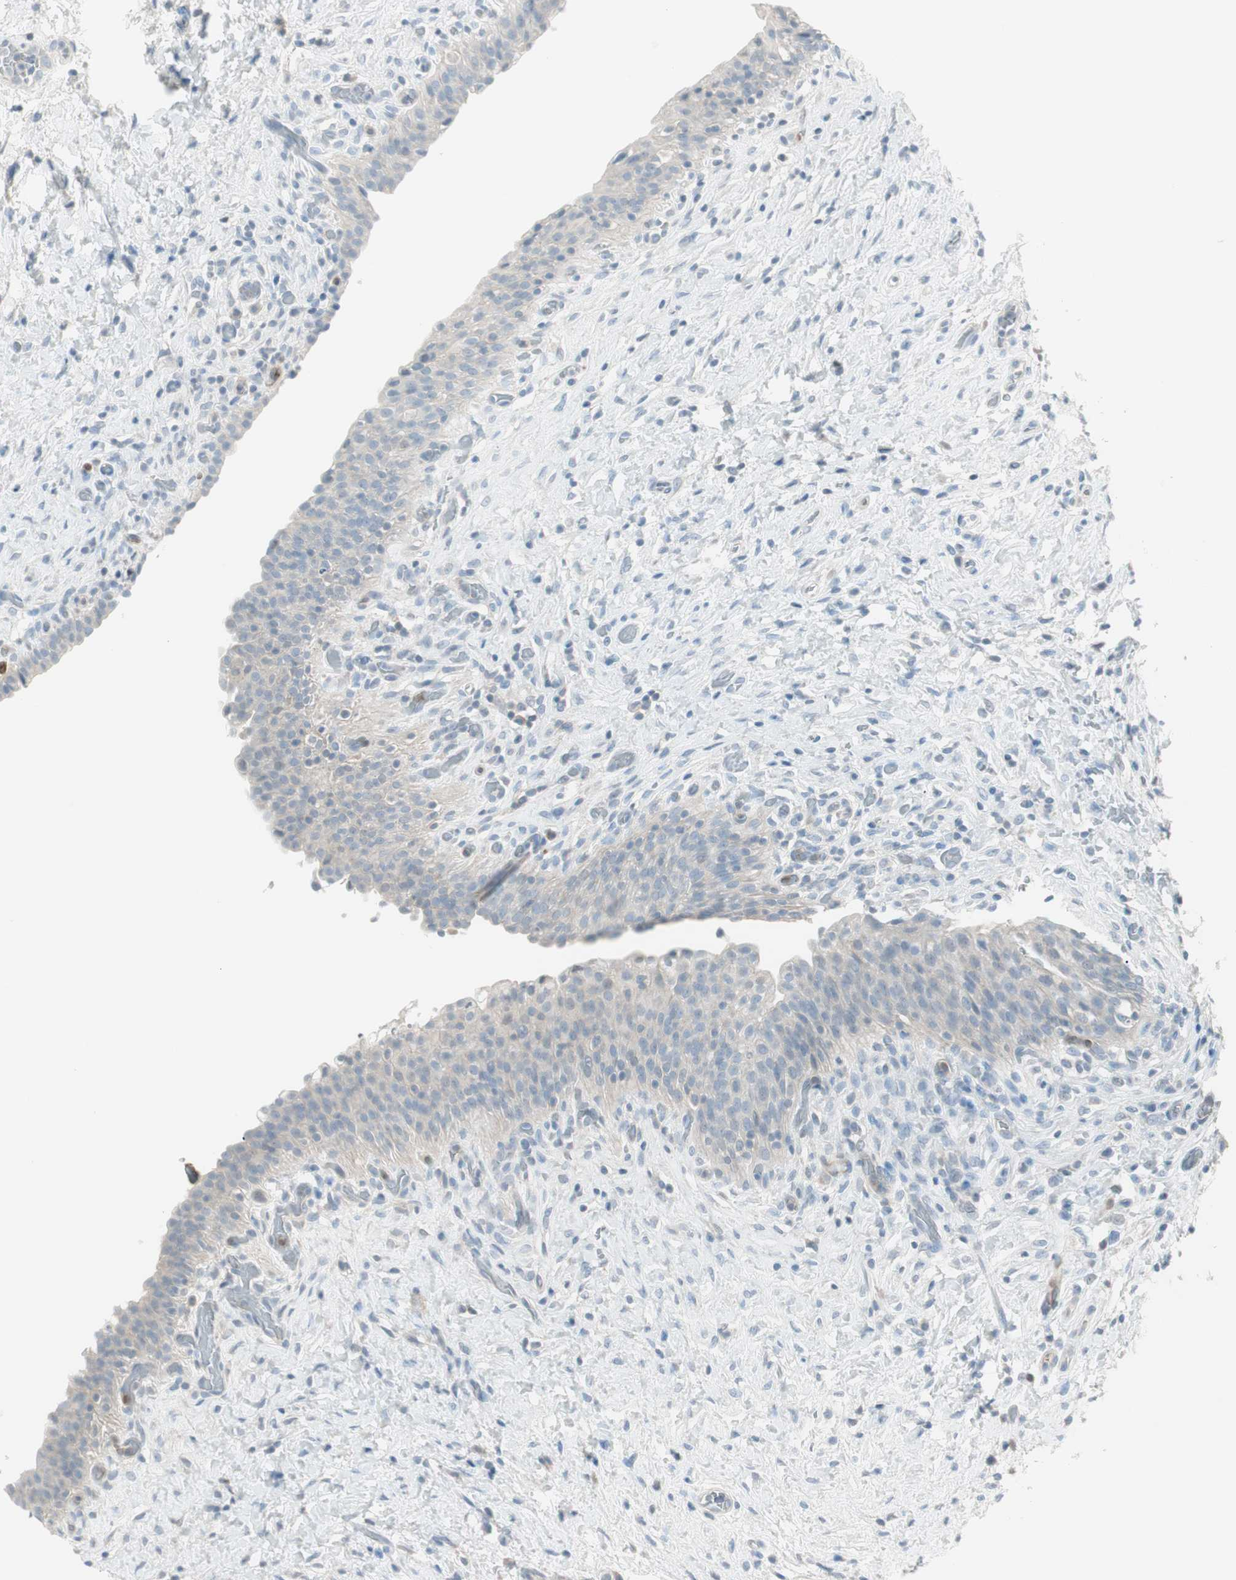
{"staining": {"intensity": "weak", "quantity": "25%-75%", "location": "cytoplasmic/membranous"}, "tissue": "urinary bladder", "cell_type": "Urothelial cells", "image_type": "normal", "snomed": [{"axis": "morphology", "description": "Normal tissue, NOS"}, {"axis": "topography", "description": "Urinary bladder"}], "caption": "High-power microscopy captured an immunohistochemistry (IHC) photomicrograph of unremarkable urinary bladder, revealing weak cytoplasmic/membranous staining in about 25%-75% of urothelial cells.", "gene": "ITLN2", "patient": {"sex": "male", "age": 51}}